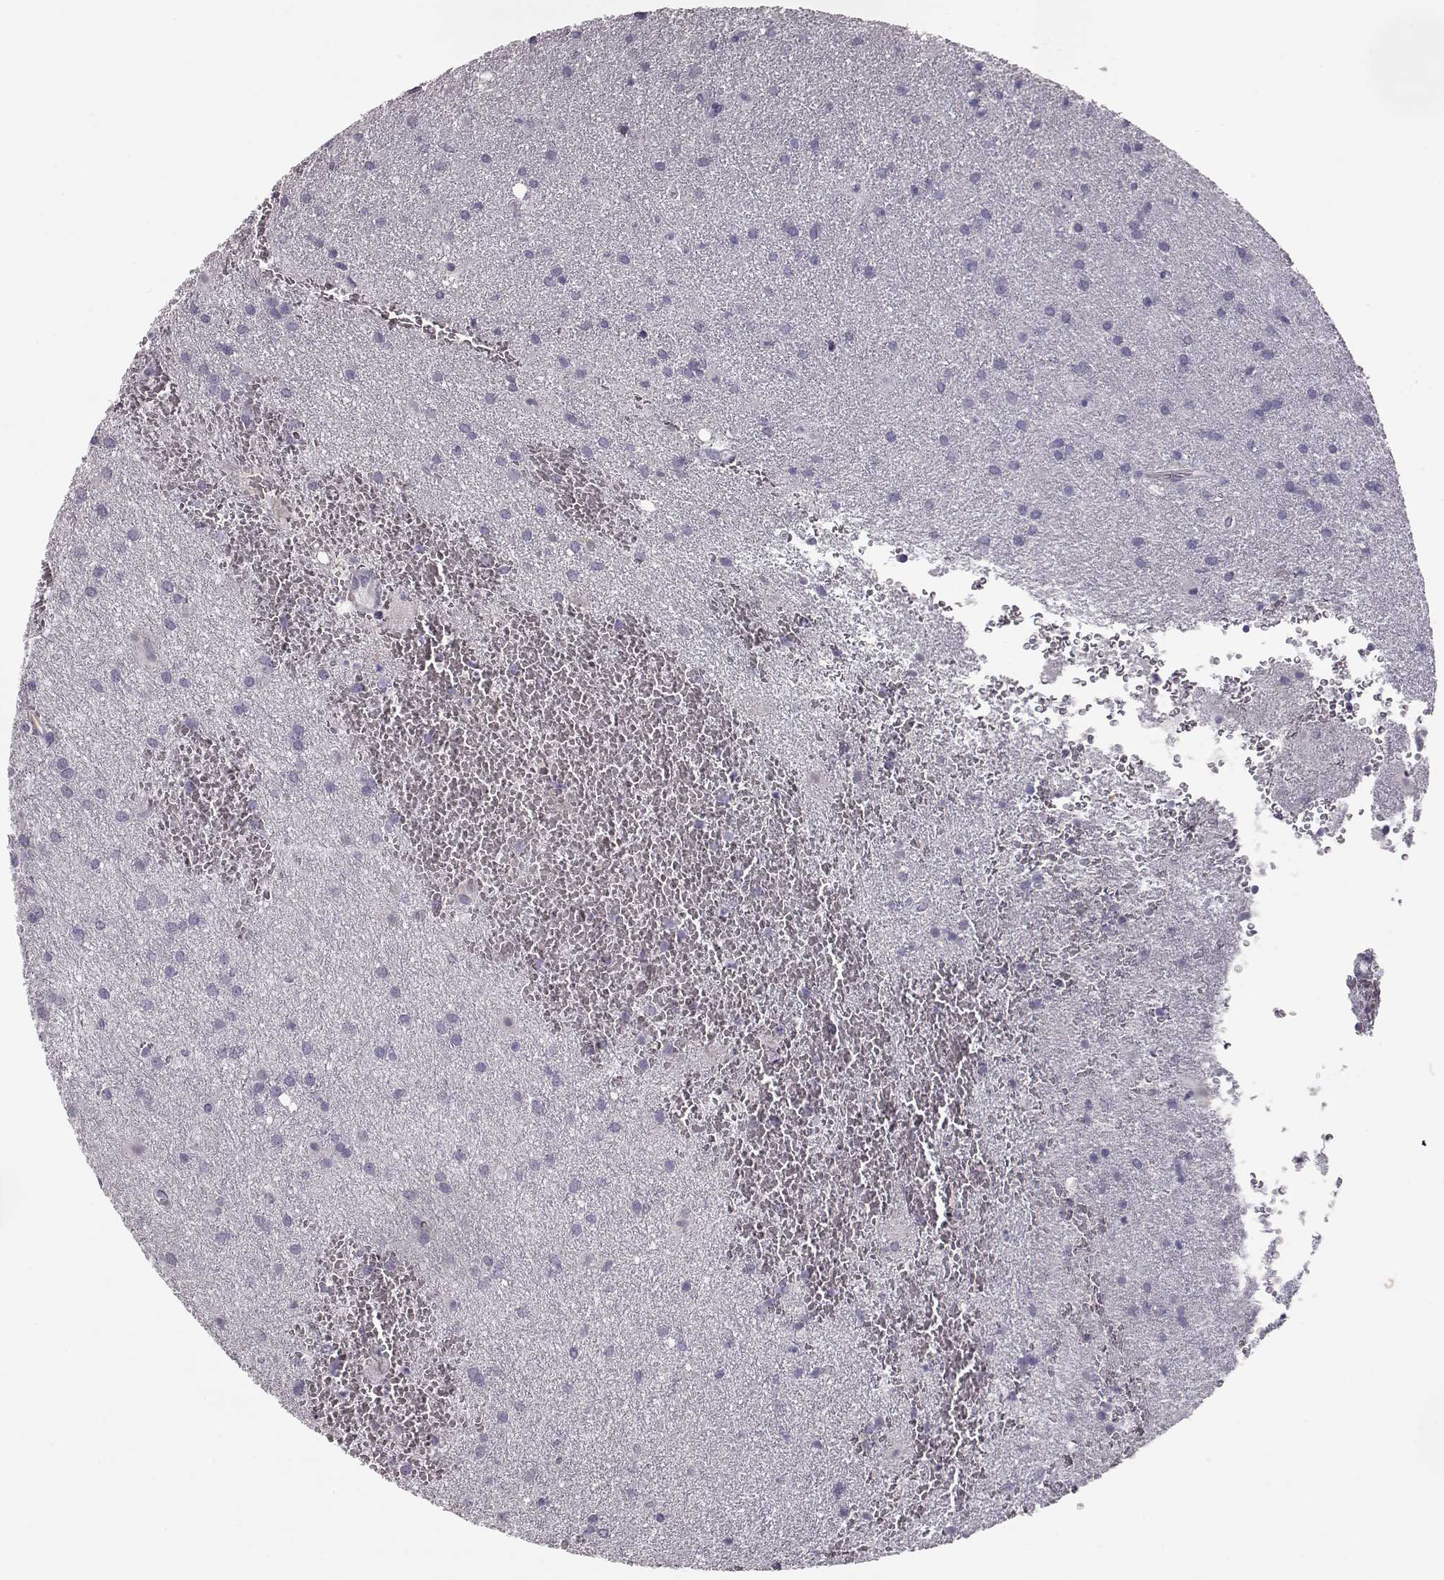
{"staining": {"intensity": "negative", "quantity": "none", "location": "none"}, "tissue": "glioma", "cell_type": "Tumor cells", "image_type": "cancer", "snomed": [{"axis": "morphology", "description": "Glioma, malignant, Low grade"}, {"axis": "topography", "description": "Brain"}], "caption": "Glioma was stained to show a protein in brown. There is no significant expression in tumor cells.", "gene": "CCL19", "patient": {"sex": "male", "age": 58}}